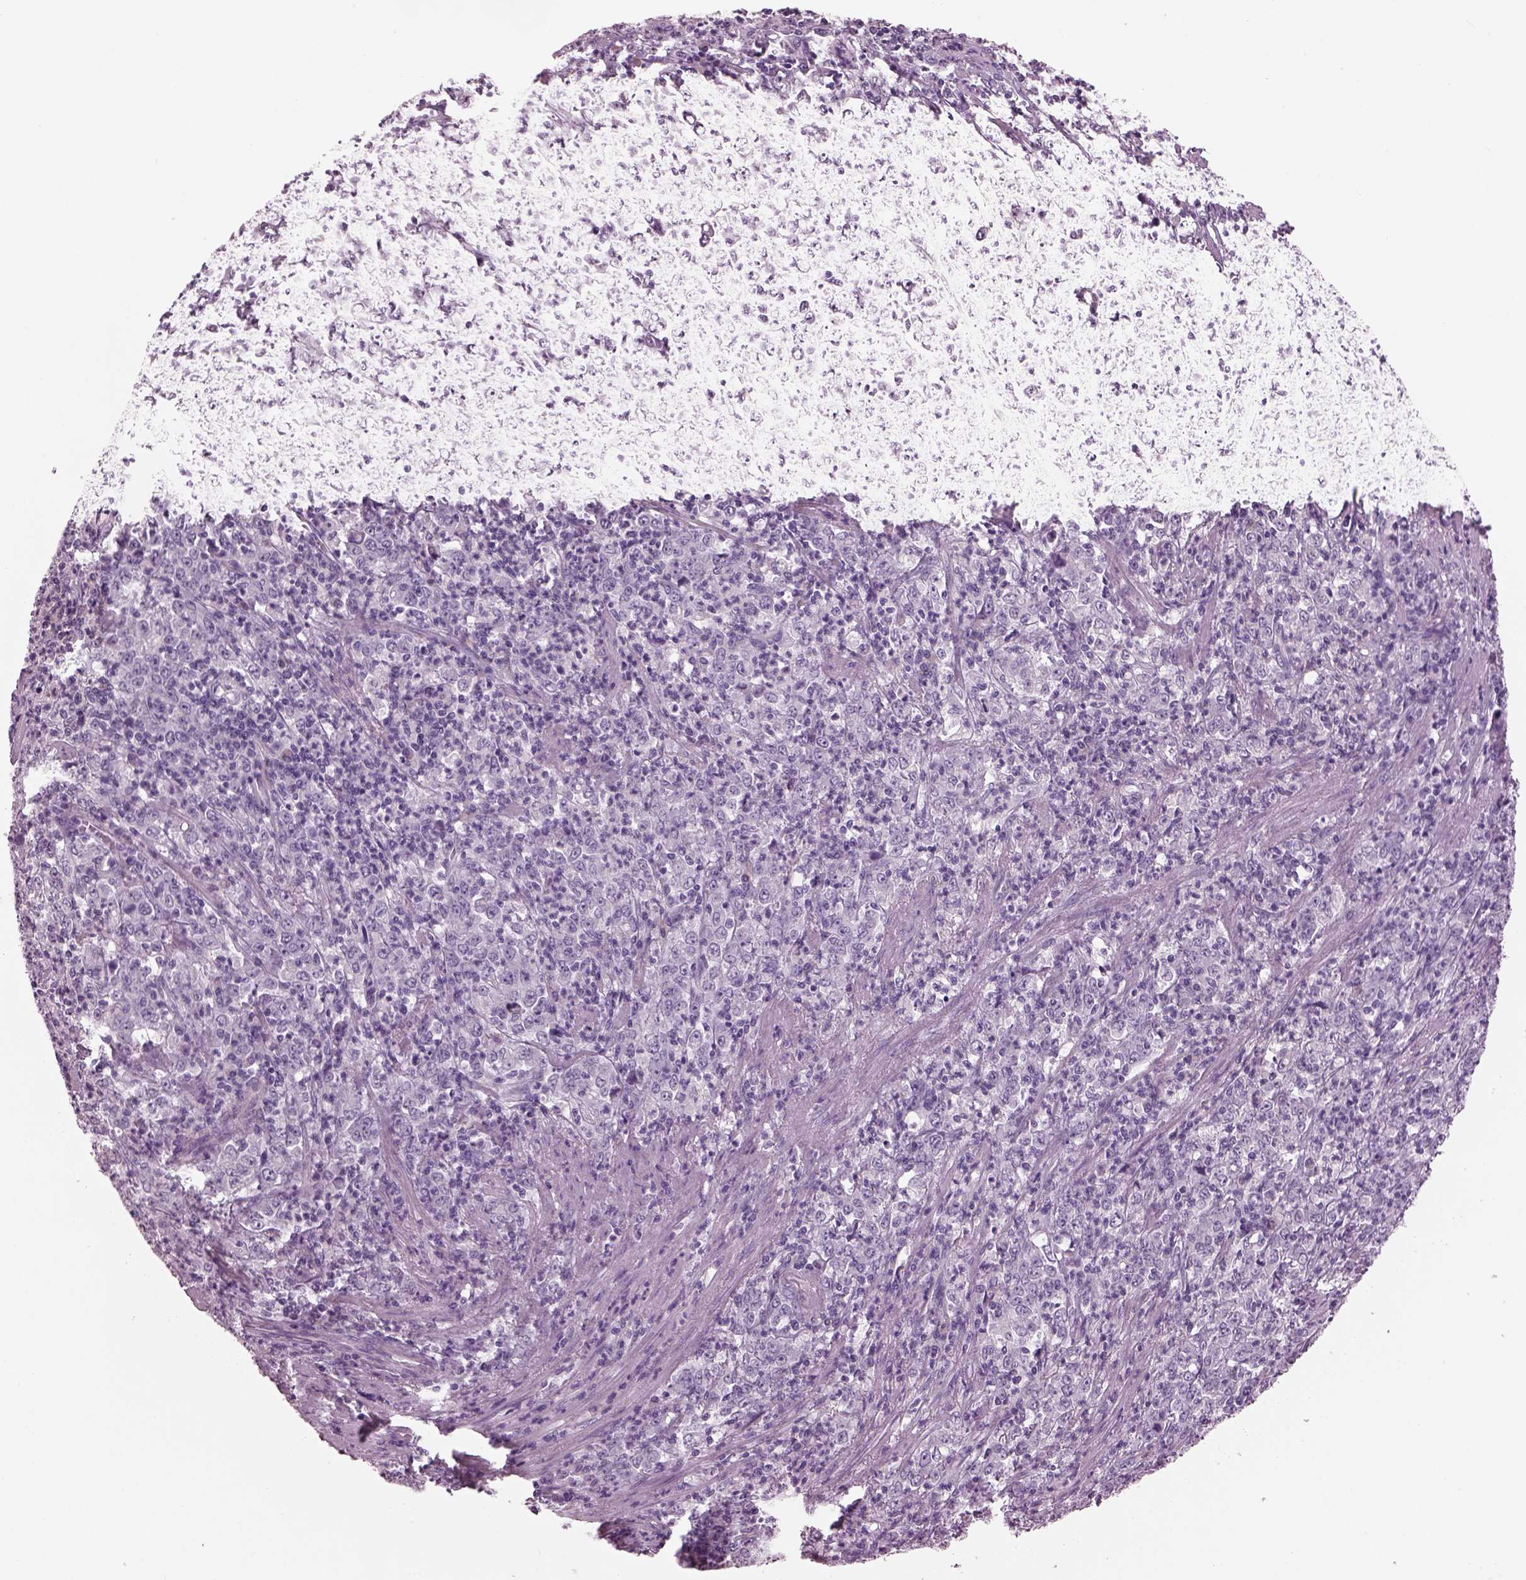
{"staining": {"intensity": "negative", "quantity": "none", "location": "none"}, "tissue": "stomach cancer", "cell_type": "Tumor cells", "image_type": "cancer", "snomed": [{"axis": "morphology", "description": "Adenocarcinoma, NOS"}, {"axis": "topography", "description": "Stomach, lower"}], "caption": "High power microscopy image of an immunohistochemistry (IHC) histopathology image of adenocarcinoma (stomach), revealing no significant positivity in tumor cells.", "gene": "CYLC1", "patient": {"sex": "female", "age": 71}}